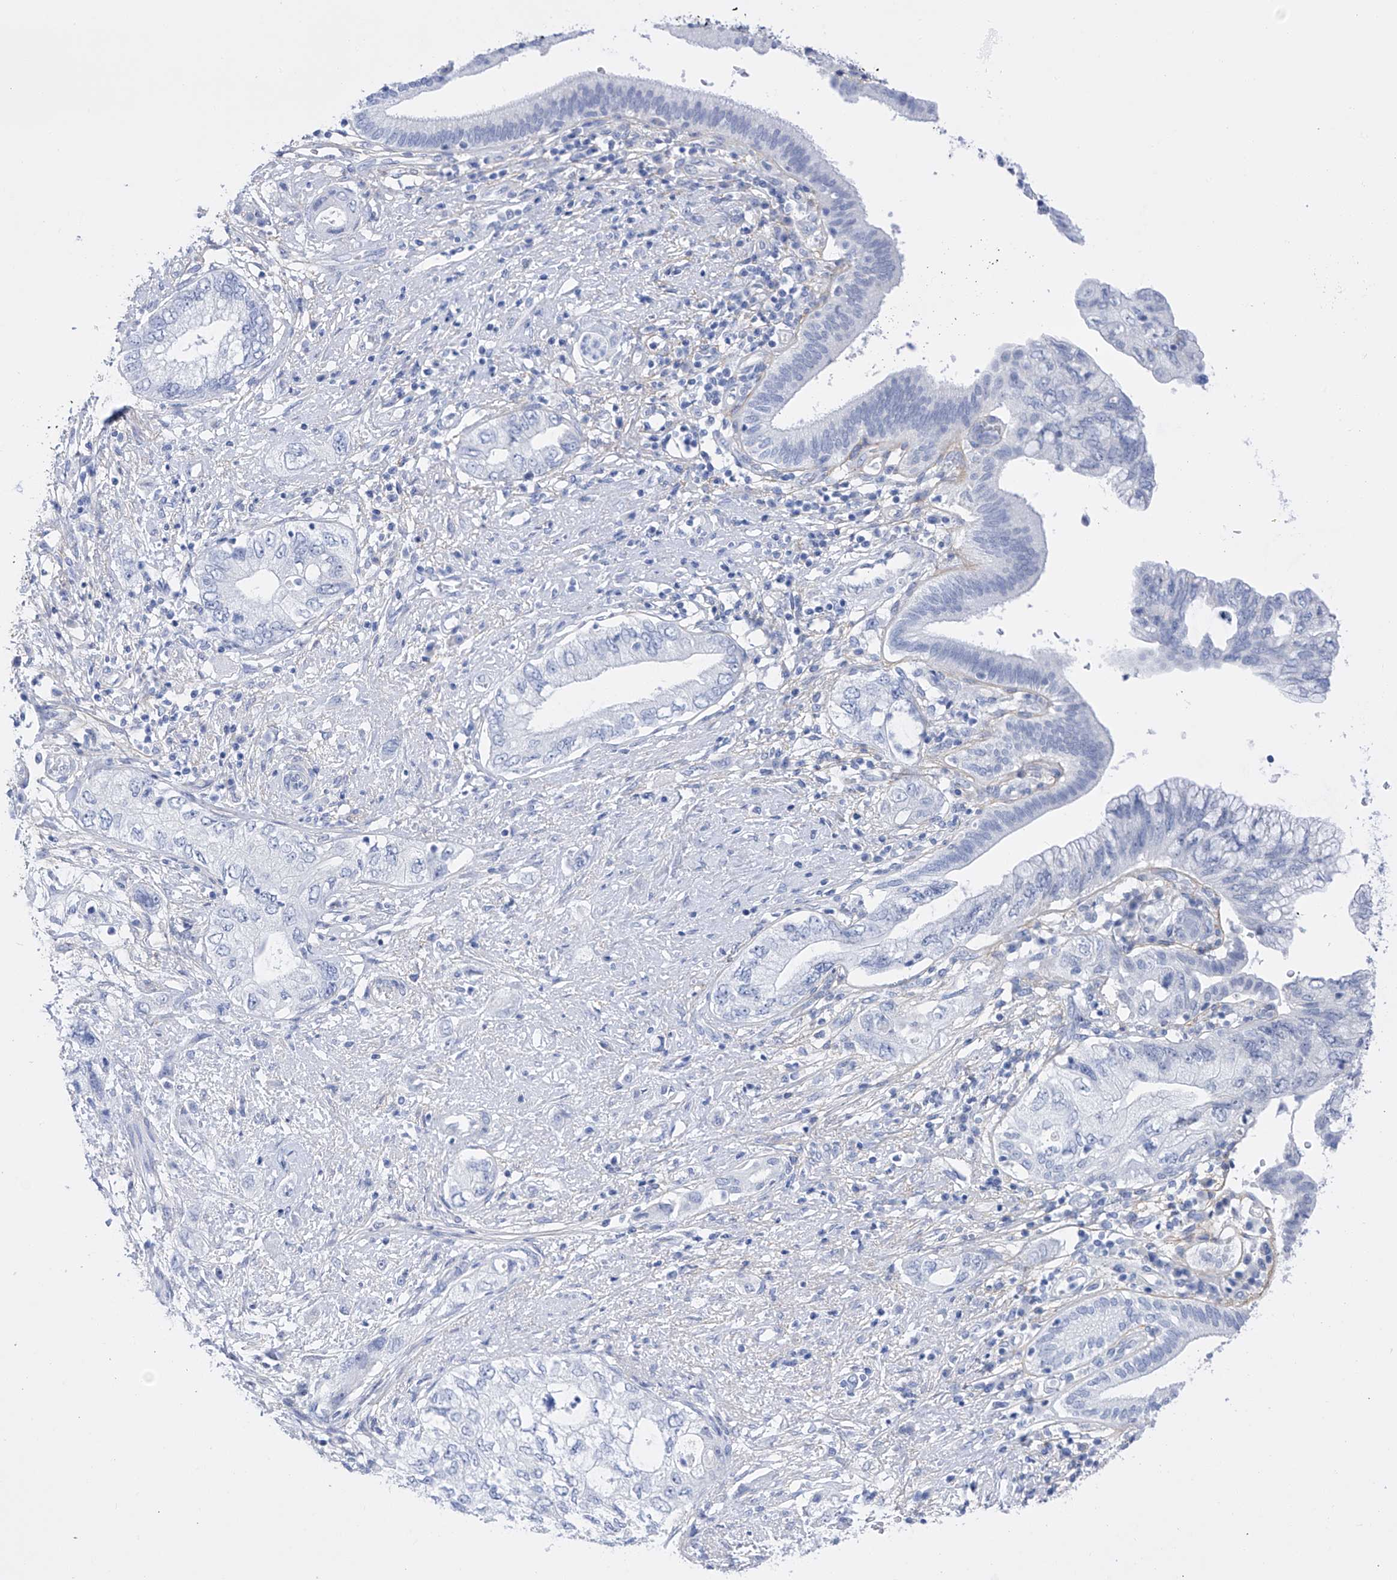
{"staining": {"intensity": "negative", "quantity": "none", "location": "none"}, "tissue": "pancreatic cancer", "cell_type": "Tumor cells", "image_type": "cancer", "snomed": [{"axis": "morphology", "description": "Adenocarcinoma, NOS"}, {"axis": "topography", "description": "Pancreas"}], "caption": "Adenocarcinoma (pancreatic) was stained to show a protein in brown. There is no significant positivity in tumor cells. The staining is performed using DAB brown chromogen with nuclei counter-stained in using hematoxylin.", "gene": "FLG", "patient": {"sex": "female", "age": 73}}